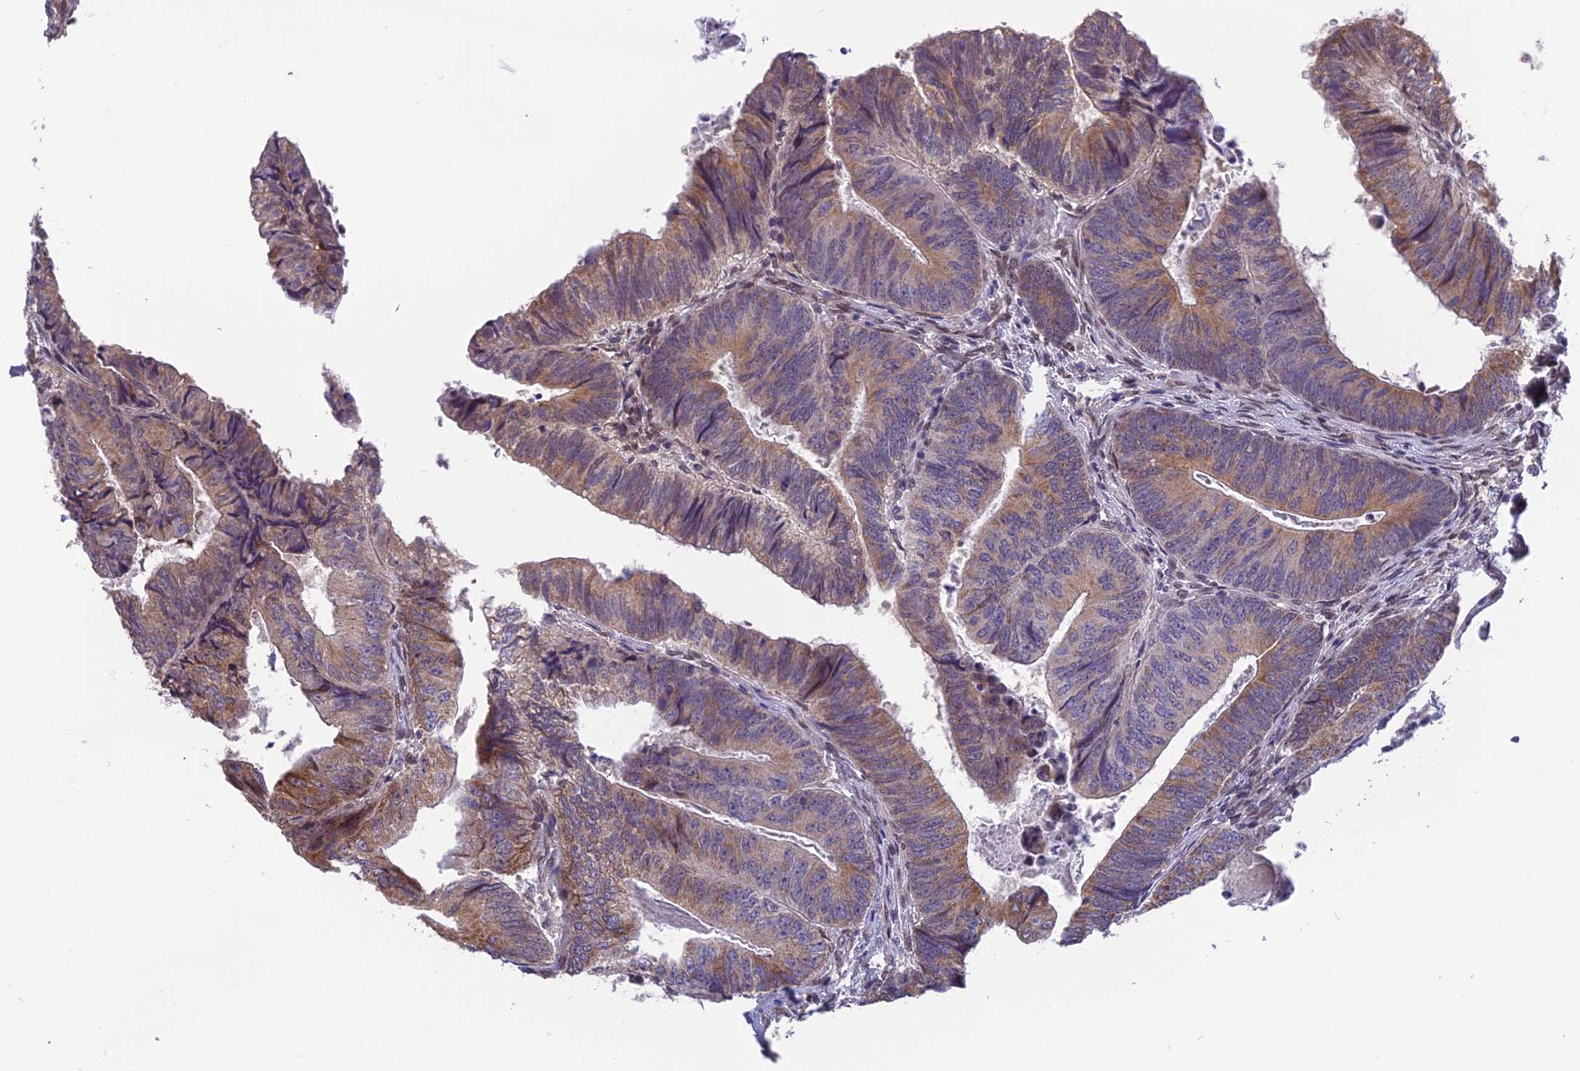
{"staining": {"intensity": "moderate", "quantity": "25%-75%", "location": "cytoplasmic/membranous"}, "tissue": "colorectal cancer", "cell_type": "Tumor cells", "image_type": "cancer", "snomed": [{"axis": "morphology", "description": "Adenocarcinoma, NOS"}, {"axis": "topography", "description": "Colon"}], "caption": "An immunohistochemistry (IHC) histopathology image of neoplastic tissue is shown. Protein staining in brown labels moderate cytoplasmic/membranous positivity in adenocarcinoma (colorectal) within tumor cells.", "gene": "CYP2R1", "patient": {"sex": "female", "age": 67}}